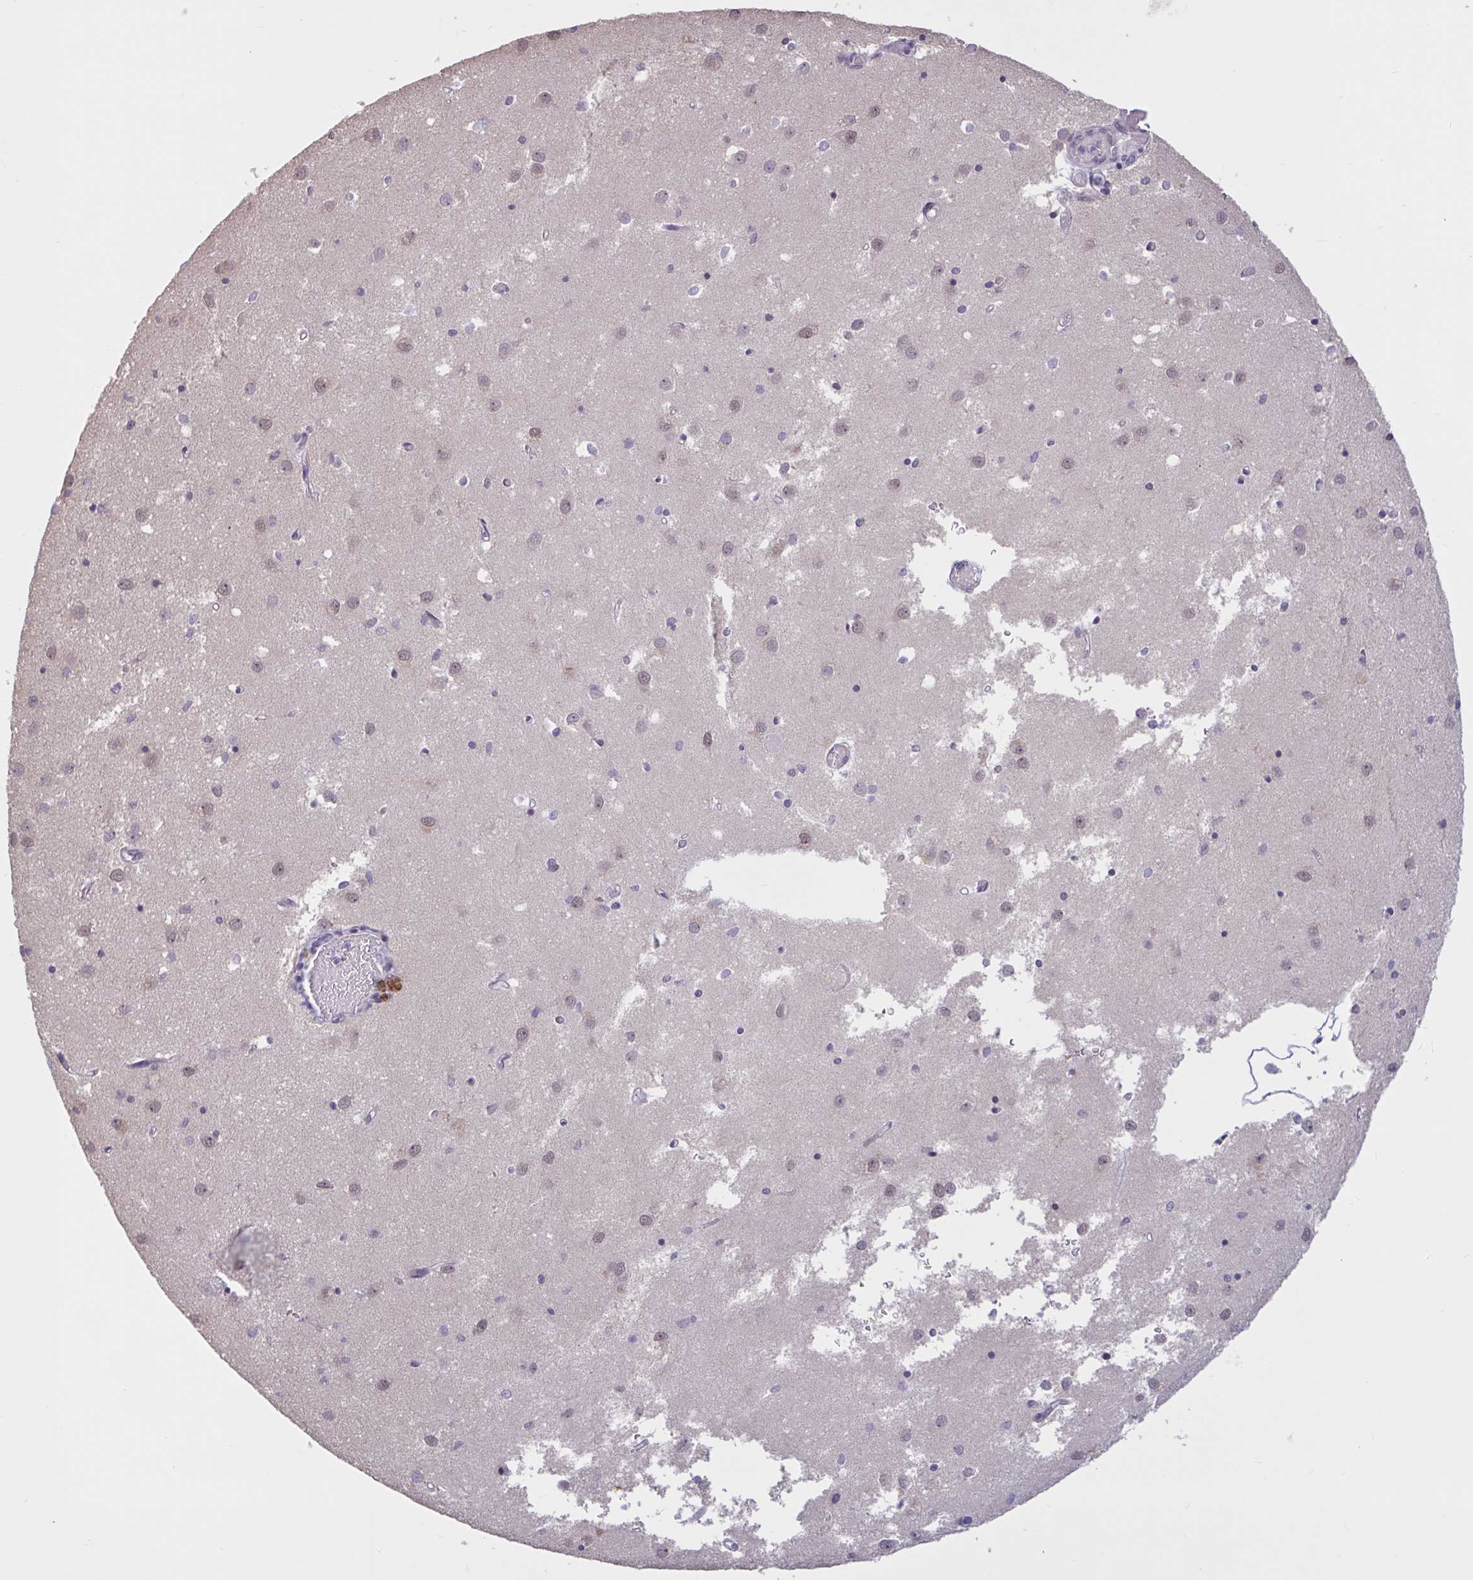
{"staining": {"intensity": "weak", "quantity": "25%-75%", "location": "nuclear"}, "tissue": "caudate", "cell_type": "Glial cells", "image_type": "normal", "snomed": [{"axis": "morphology", "description": "Normal tissue, NOS"}, {"axis": "topography", "description": "Lateral ventricle wall"}], "caption": "Immunohistochemistry of unremarkable human caudate exhibits low levels of weak nuclear staining in about 25%-75% of glial cells. Ihc stains the protein of interest in brown and the nuclei are stained blue.", "gene": "ZNF414", "patient": {"sex": "male", "age": 70}}